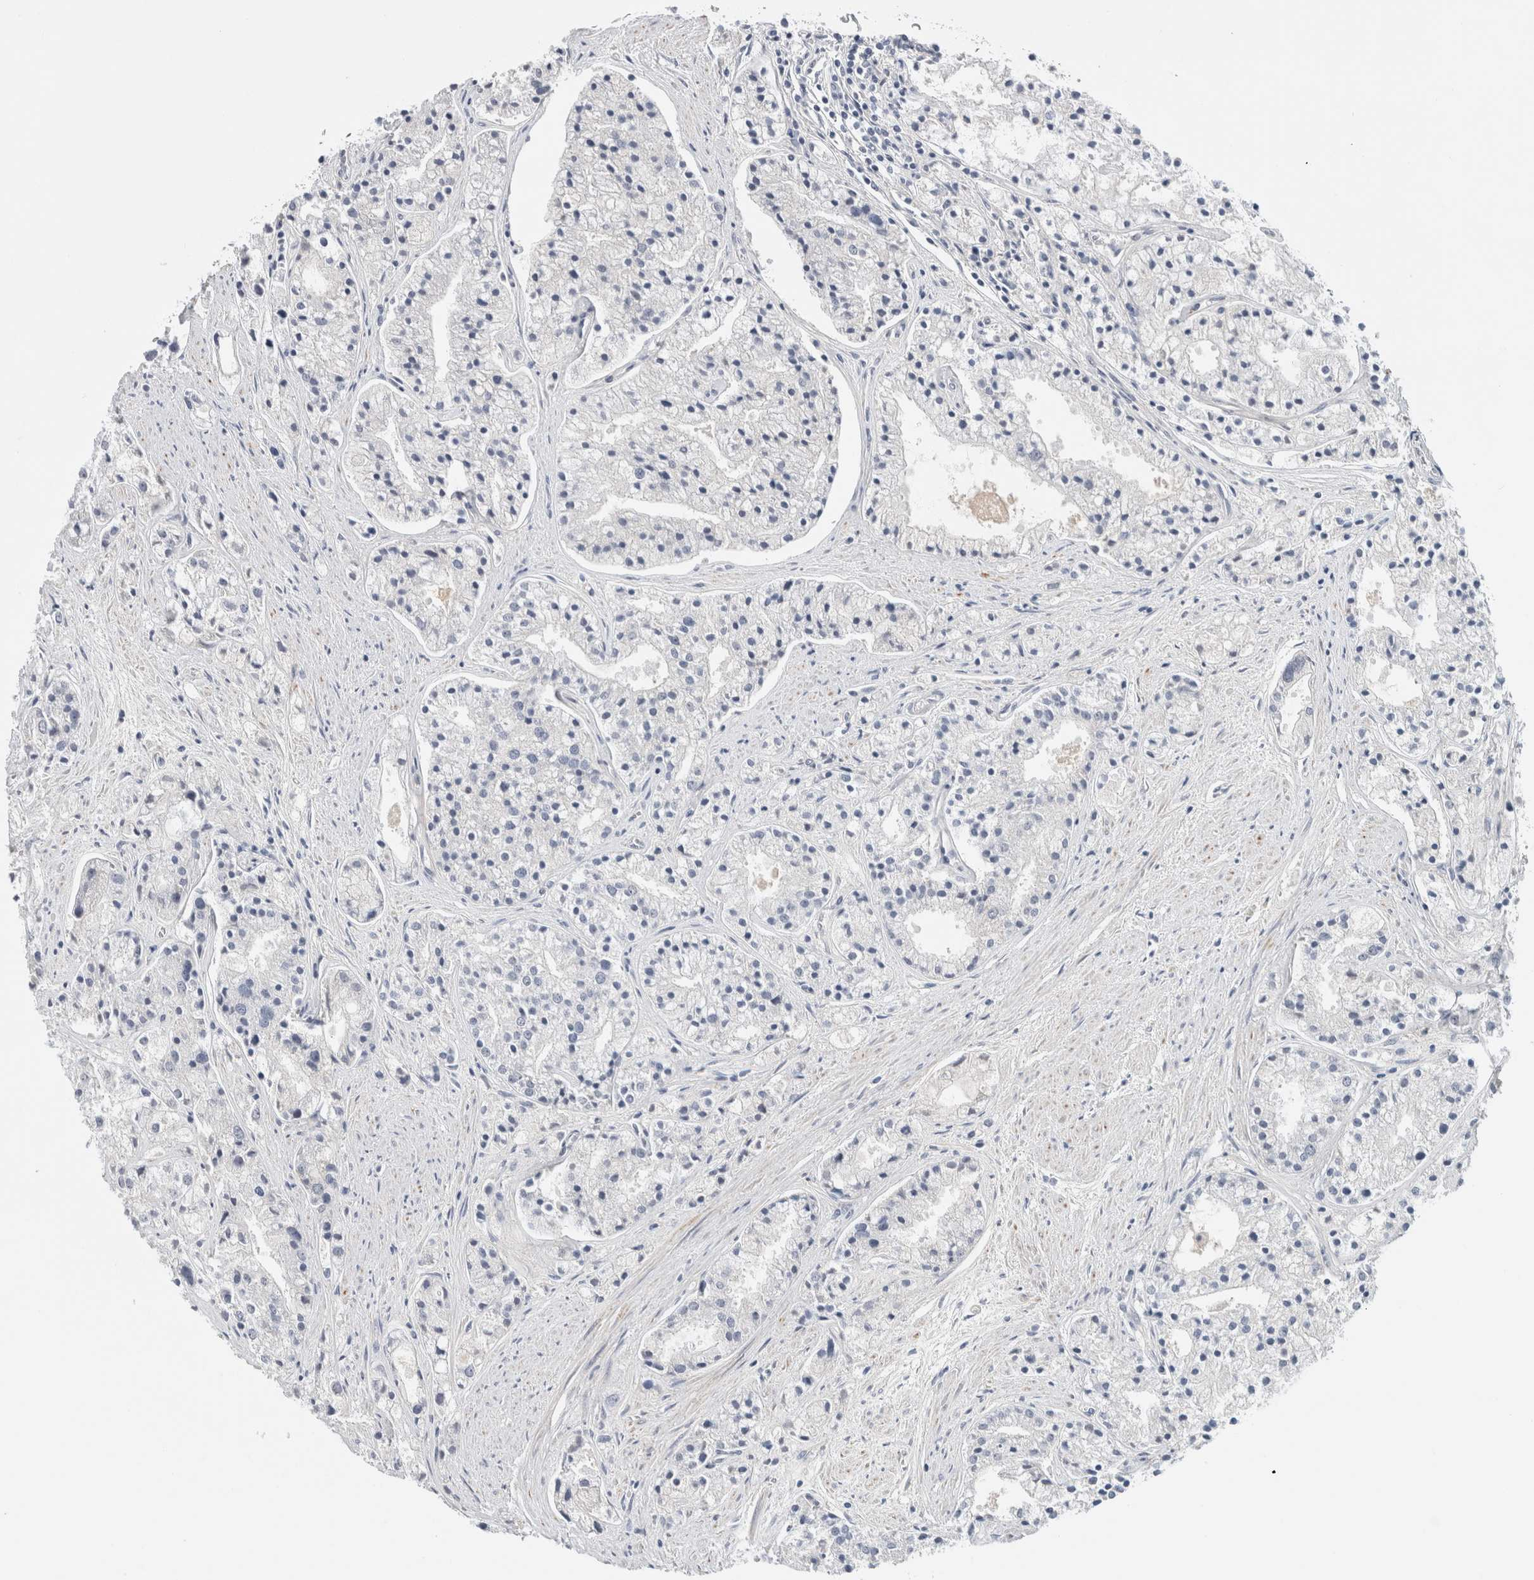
{"staining": {"intensity": "negative", "quantity": "none", "location": "none"}, "tissue": "prostate cancer", "cell_type": "Tumor cells", "image_type": "cancer", "snomed": [{"axis": "morphology", "description": "Adenocarcinoma, High grade"}, {"axis": "topography", "description": "Prostate"}], "caption": "This is a photomicrograph of immunohistochemistry (IHC) staining of prostate cancer, which shows no expression in tumor cells. (Immunohistochemistry (ihc), brightfield microscopy, high magnification).", "gene": "HCN3", "patient": {"sex": "male", "age": 50}}